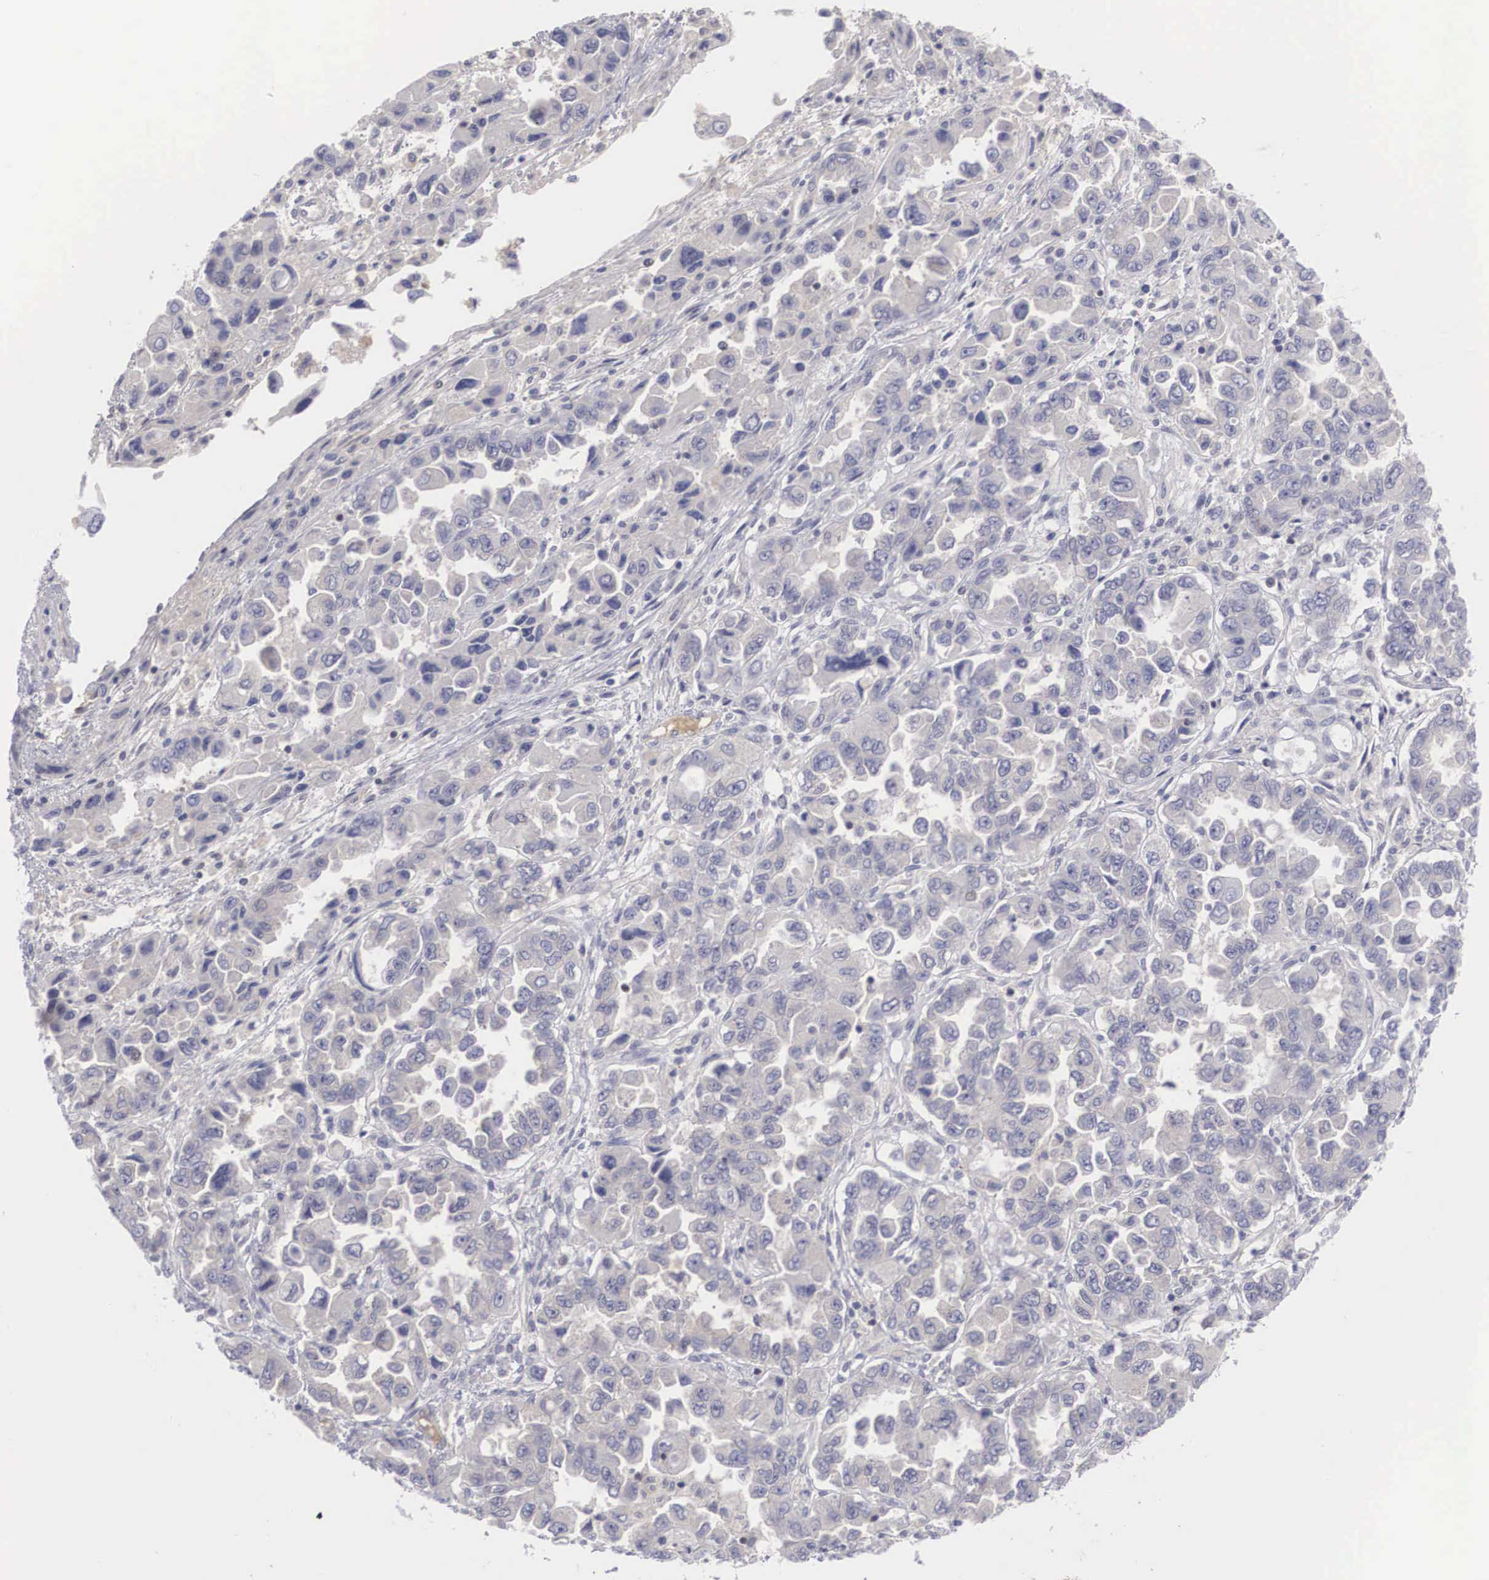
{"staining": {"intensity": "negative", "quantity": "none", "location": "none"}, "tissue": "ovarian cancer", "cell_type": "Tumor cells", "image_type": "cancer", "snomed": [{"axis": "morphology", "description": "Cystadenocarcinoma, serous, NOS"}, {"axis": "topography", "description": "Ovary"}], "caption": "Immunohistochemistry (IHC) image of neoplastic tissue: human ovarian cancer (serous cystadenocarcinoma) stained with DAB demonstrates no significant protein positivity in tumor cells.", "gene": "RBPJ", "patient": {"sex": "female", "age": 84}}